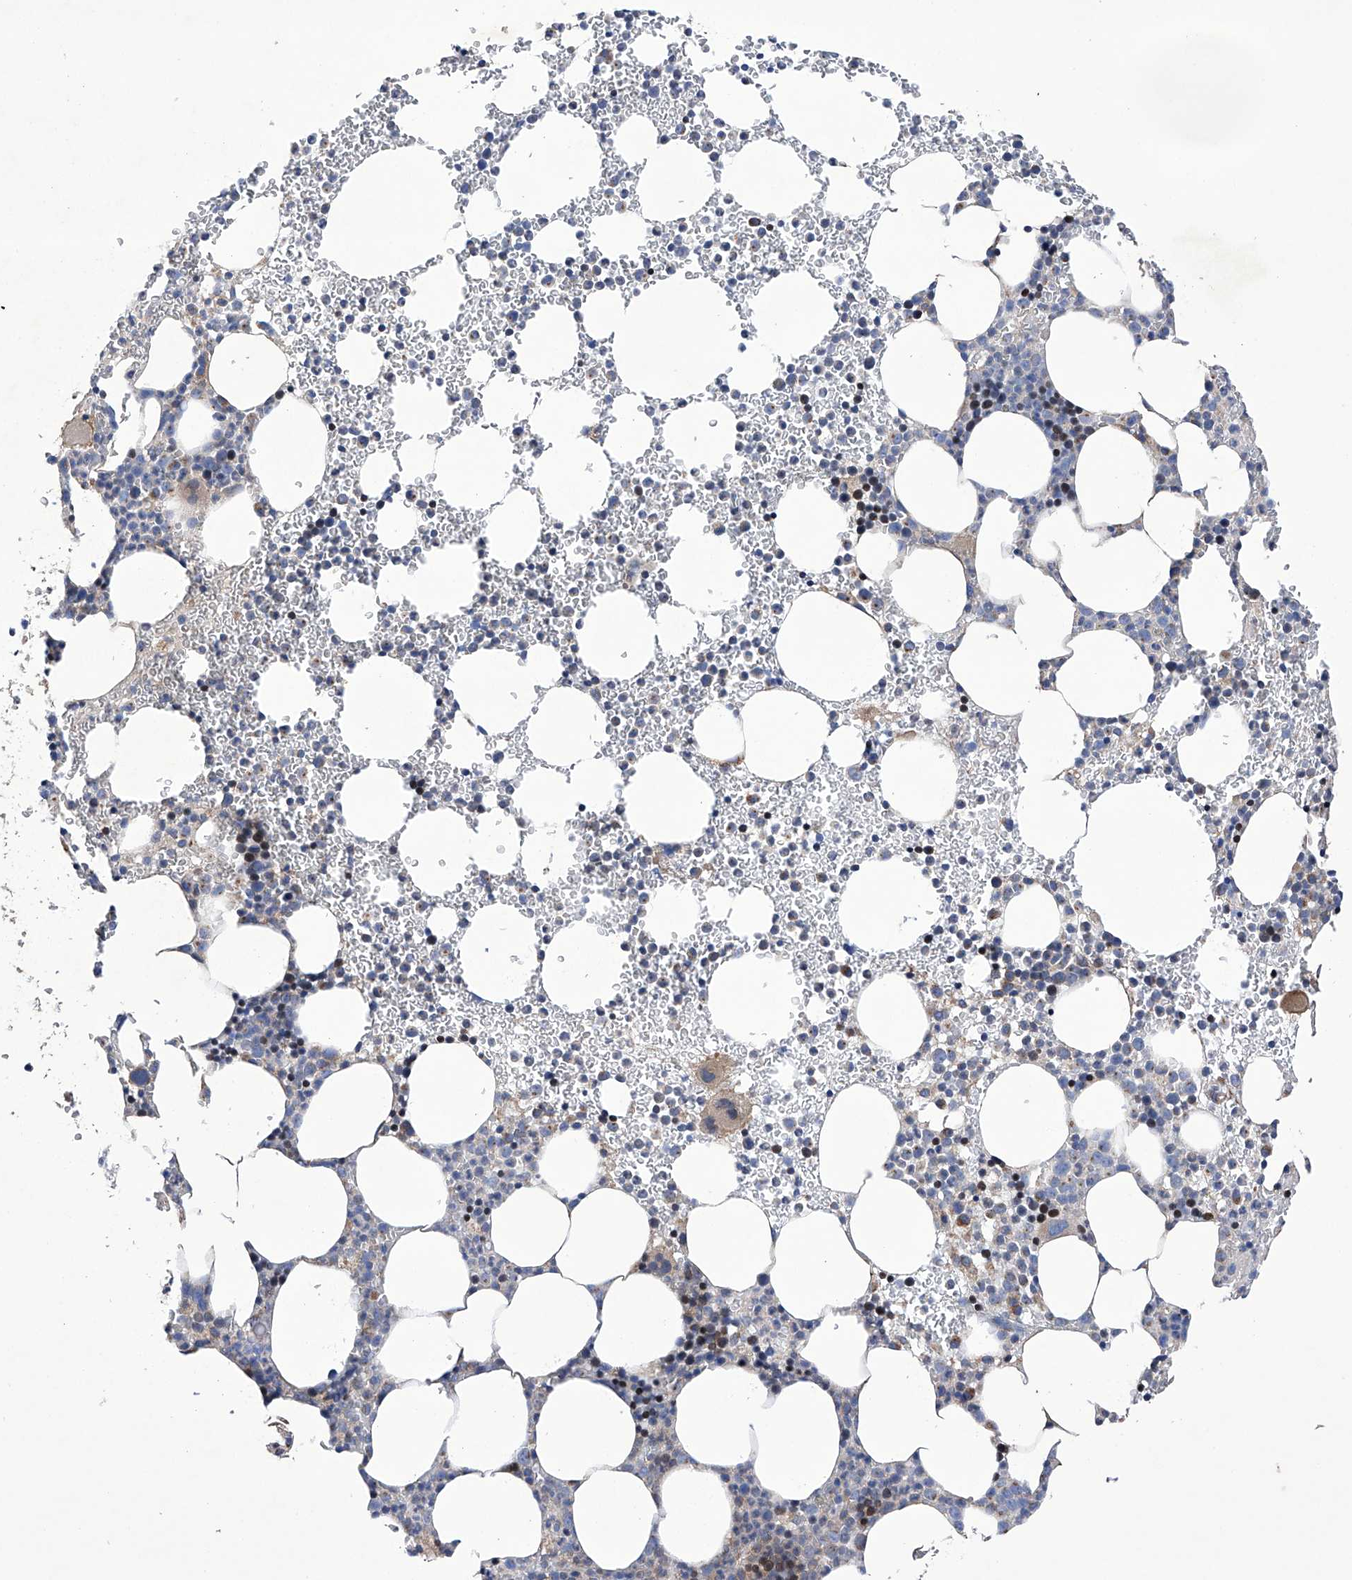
{"staining": {"intensity": "weak", "quantity": "<25%", "location": "cytoplasmic/membranous"}, "tissue": "bone marrow", "cell_type": "Hematopoietic cells", "image_type": "normal", "snomed": [{"axis": "morphology", "description": "Normal tissue, NOS"}, {"axis": "topography", "description": "Bone marrow"}], "caption": "This is an immunohistochemistry photomicrograph of benign bone marrow. There is no staining in hematopoietic cells.", "gene": "EFCAB2", "patient": {"sex": "female", "age": 78}}